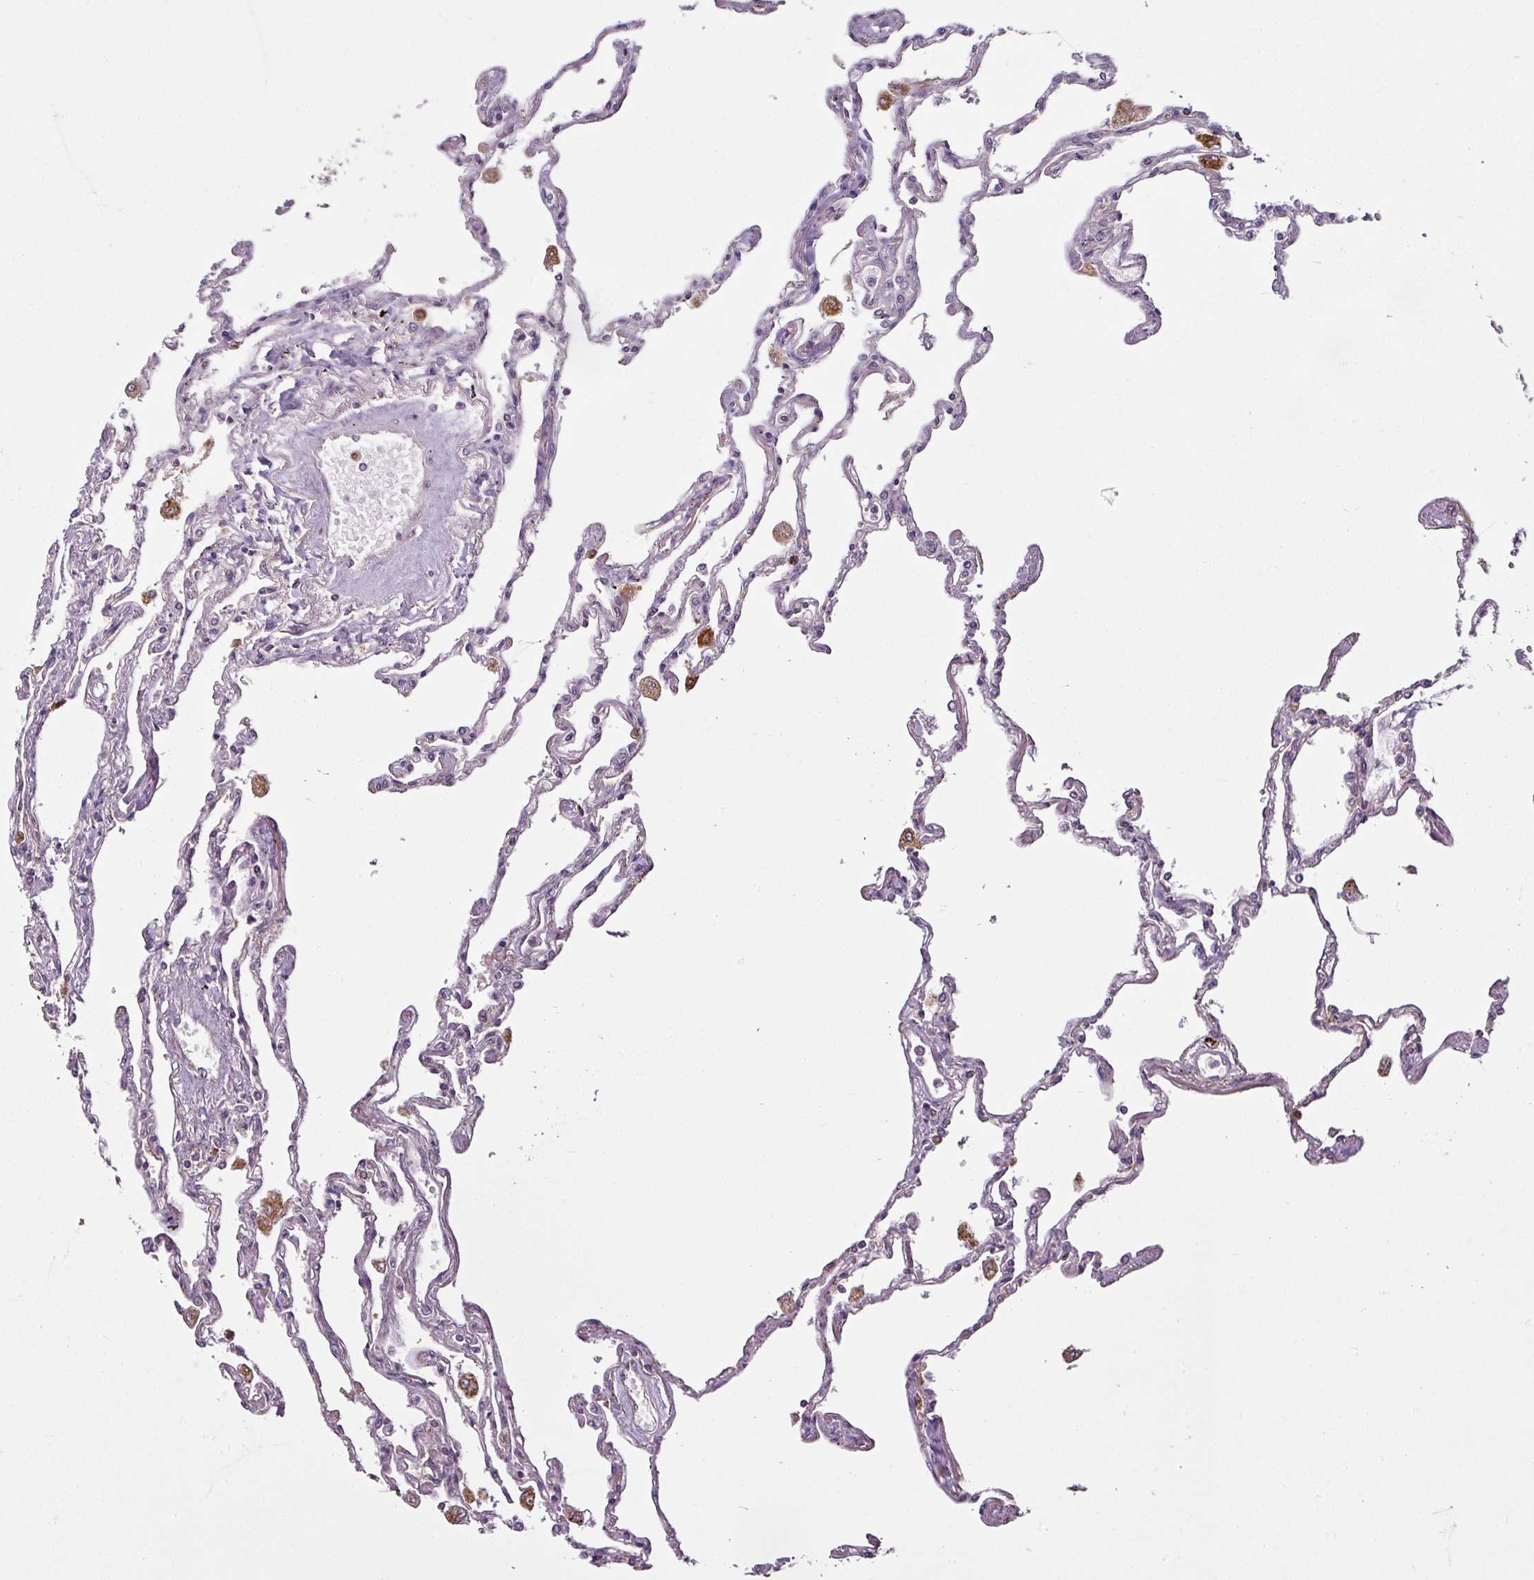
{"staining": {"intensity": "moderate", "quantity": "25%-75%", "location": "cytoplasmic/membranous"}, "tissue": "lung", "cell_type": "Alveolar cells", "image_type": "normal", "snomed": [{"axis": "morphology", "description": "Normal tissue, NOS"}, {"axis": "topography", "description": "Lung"}], "caption": "Immunohistochemistry micrograph of benign lung: lung stained using immunohistochemistry displays medium levels of moderate protein expression localized specifically in the cytoplasmic/membranous of alveolar cells, appearing as a cytoplasmic/membranous brown color.", "gene": "DIMT1", "patient": {"sex": "female", "age": 67}}